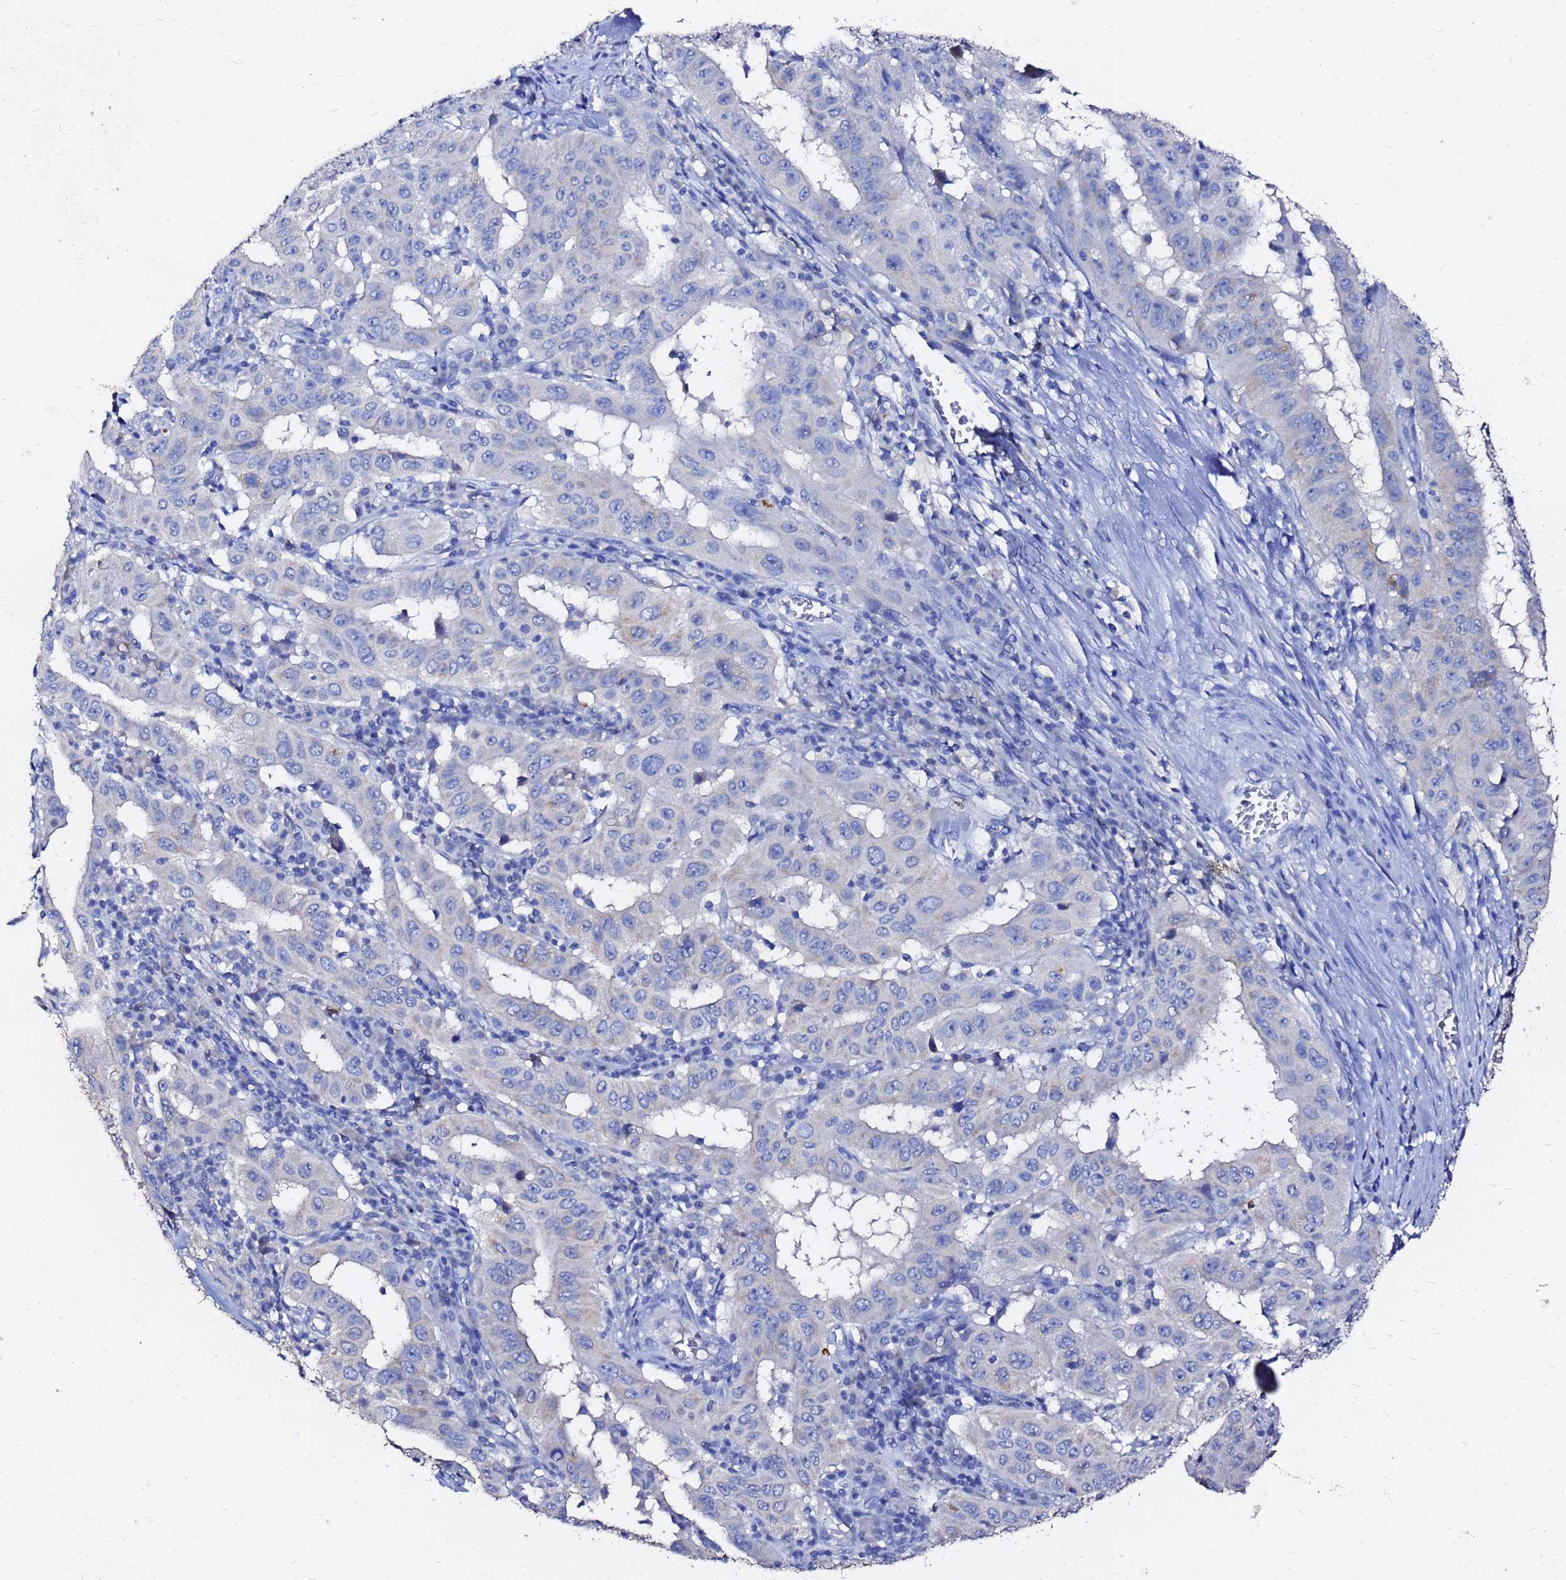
{"staining": {"intensity": "negative", "quantity": "none", "location": "none"}, "tissue": "pancreatic cancer", "cell_type": "Tumor cells", "image_type": "cancer", "snomed": [{"axis": "morphology", "description": "Adenocarcinoma, NOS"}, {"axis": "topography", "description": "Pancreas"}], "caption": "Immunohistochemical staining of adenocarcinoma (pancreatic) demonstrates no significant positivity in tumor cells.", "gene": "FAM183A", "patient": {"sex": "male", "age": 63}}